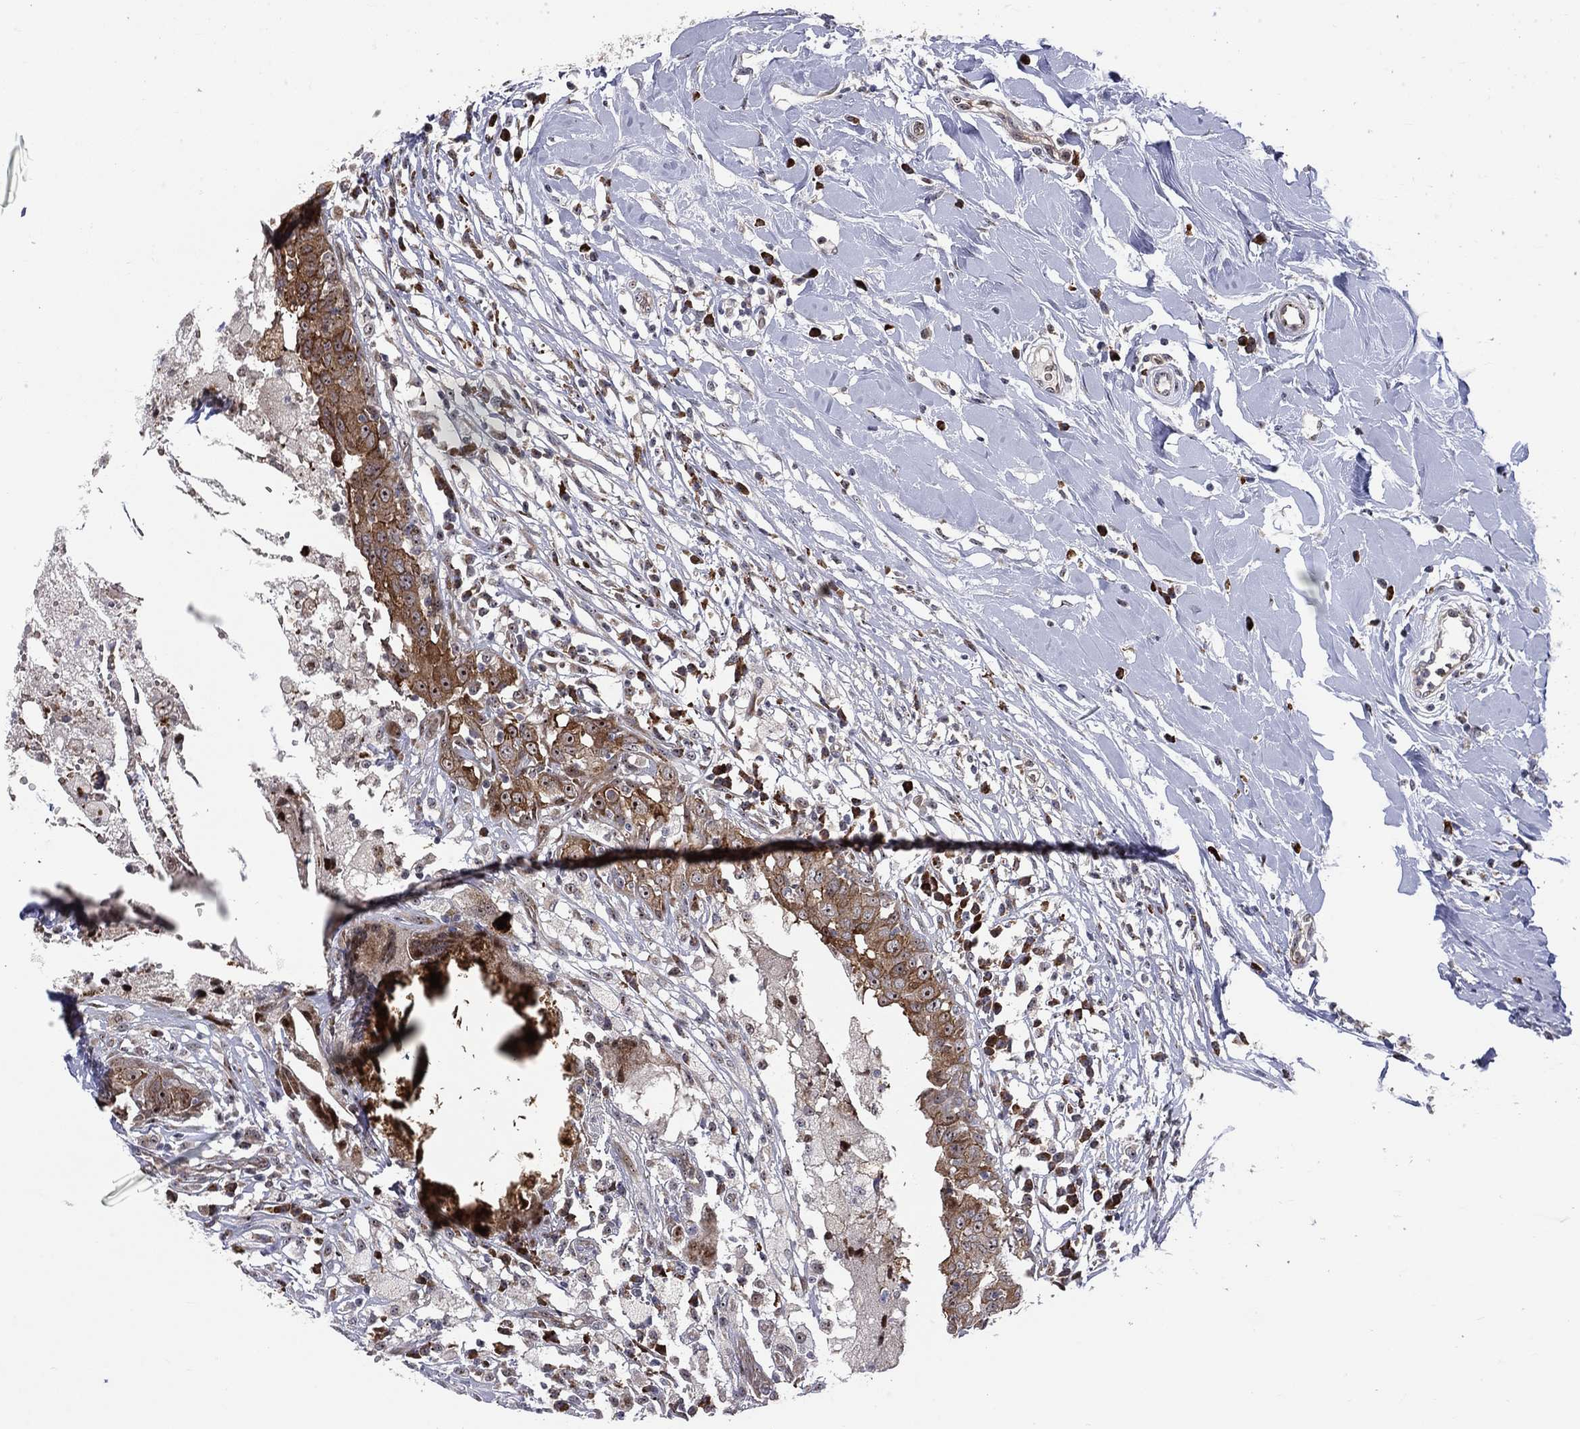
{"staining": {"intensity": "strong", "quantity": "25%-75%", "location": "cytoplasmic/membranous,nuclear"}, "tissue": "breast cancer", "cell_type": "Tumor cells", "image_type": "cancer", "snomed": [{"axis": "morphology", "description": "Duct carcinoma"}, {"axis": "topography", "description": "Breast"}], "caption": "The micrograph shows immunohistochemical staining of breast infiltrating ductal carcinoma. There is strong cytoplasmic/membranous and nuclear expression is appreciated in approximately 25%-75% of tumor cells. The staining is performed using DAB brown chromogen to label protein expression. The nuclei are counter-stained blue using hematoxylin.", "gene": "VHL", "patient": {"sex": "female", "age": 27}}